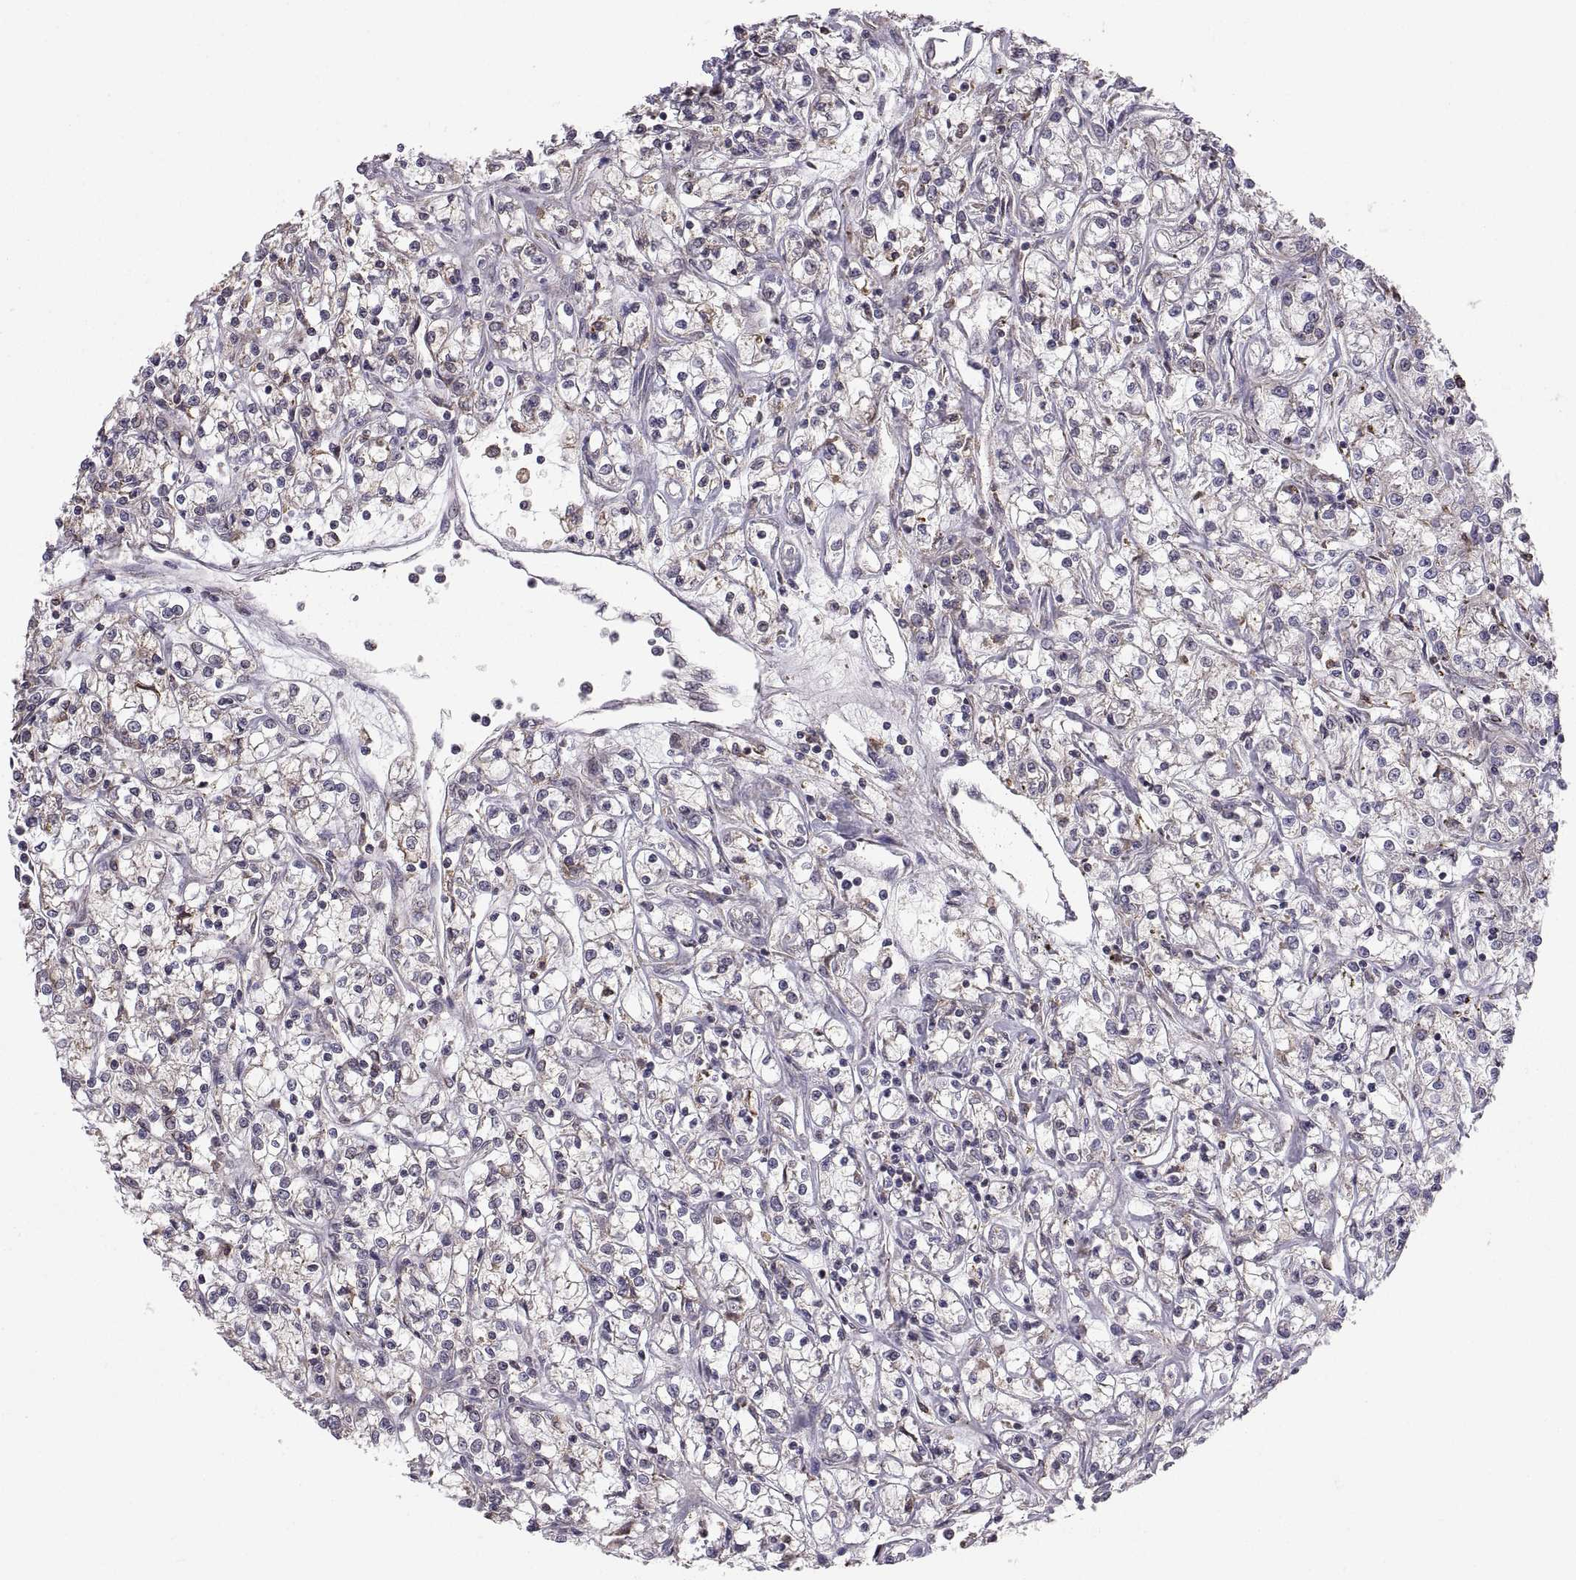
{"staining": {"intensity": "weak", "quantity": "25%-75%", "location": "cytoplasmic/membranous"}, "tissue": "renal cancer", "cell_type": "Tumor cells", "image_type": "cancer", "snomed": [{"axis": "morphology", "description": "Adenocarcinoma, NOS"}, {"axis": "topography", "description": "Kidney"}], "caption": "Immunohistochemistry (DAB) staining of renal cancer displays weak cytoplasmic/membranous protein expression in about 25%-75% of tumor cells.", "gene": "PDIA3", "patient": {"sex": "female", "age": 59}}